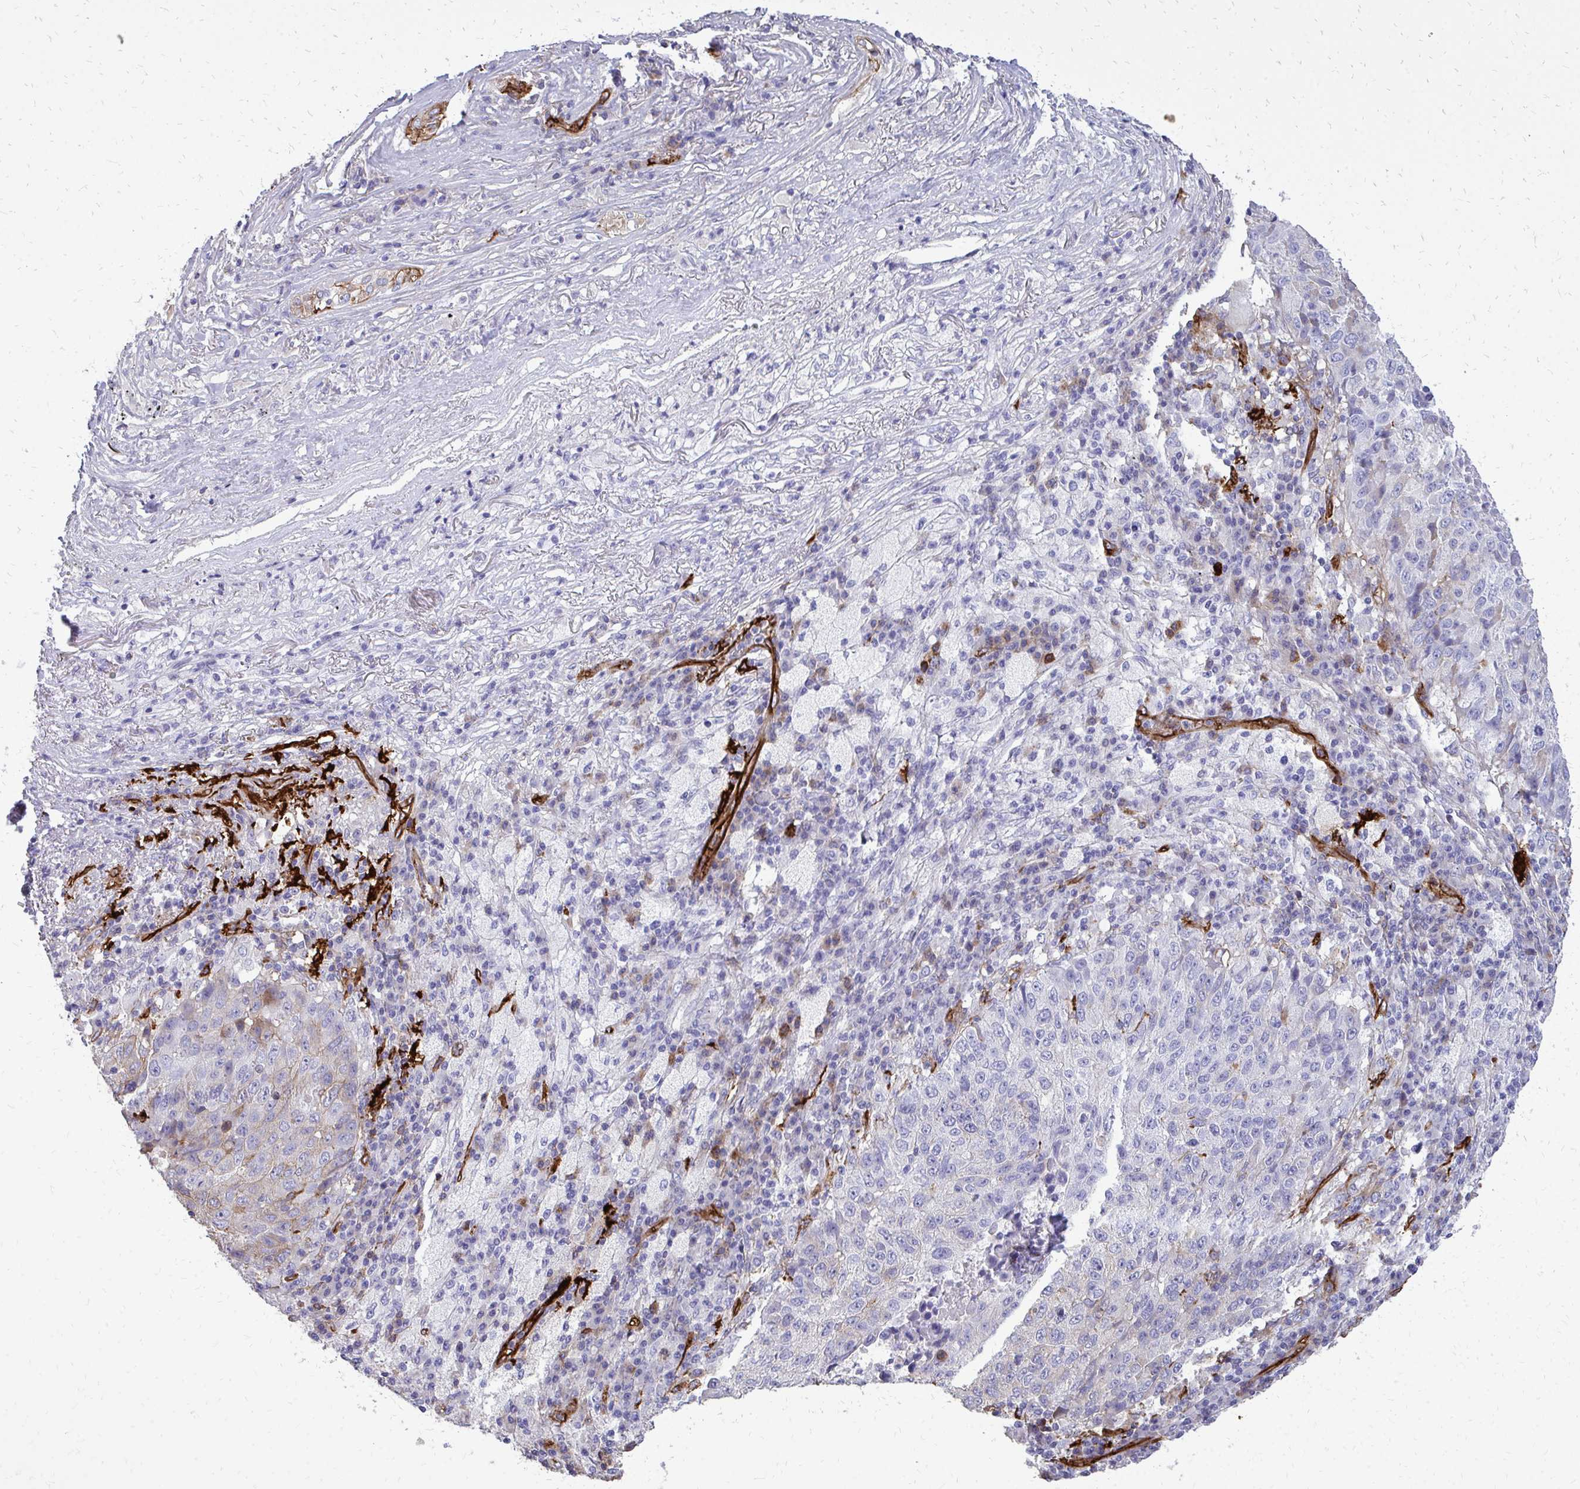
{"staining": {"intensity": "negative", "quantity": "none", "location": "none"}, "tissue": "lung cancer", "cell_type": "Tumor cells", "image_type": "cancer", "snomed": [{"axis": "morphology", "description": "Squamous cell carcinoma, NOS"}, {"axis": "topography", "description": "Lung"}], "caption": "Histopathology image shows no significant protein staining in tumor cells of squamous cell carcinoma (lung).", "gene": "MARCKSL1", "patient": {"sex": "male", "age": 73}}